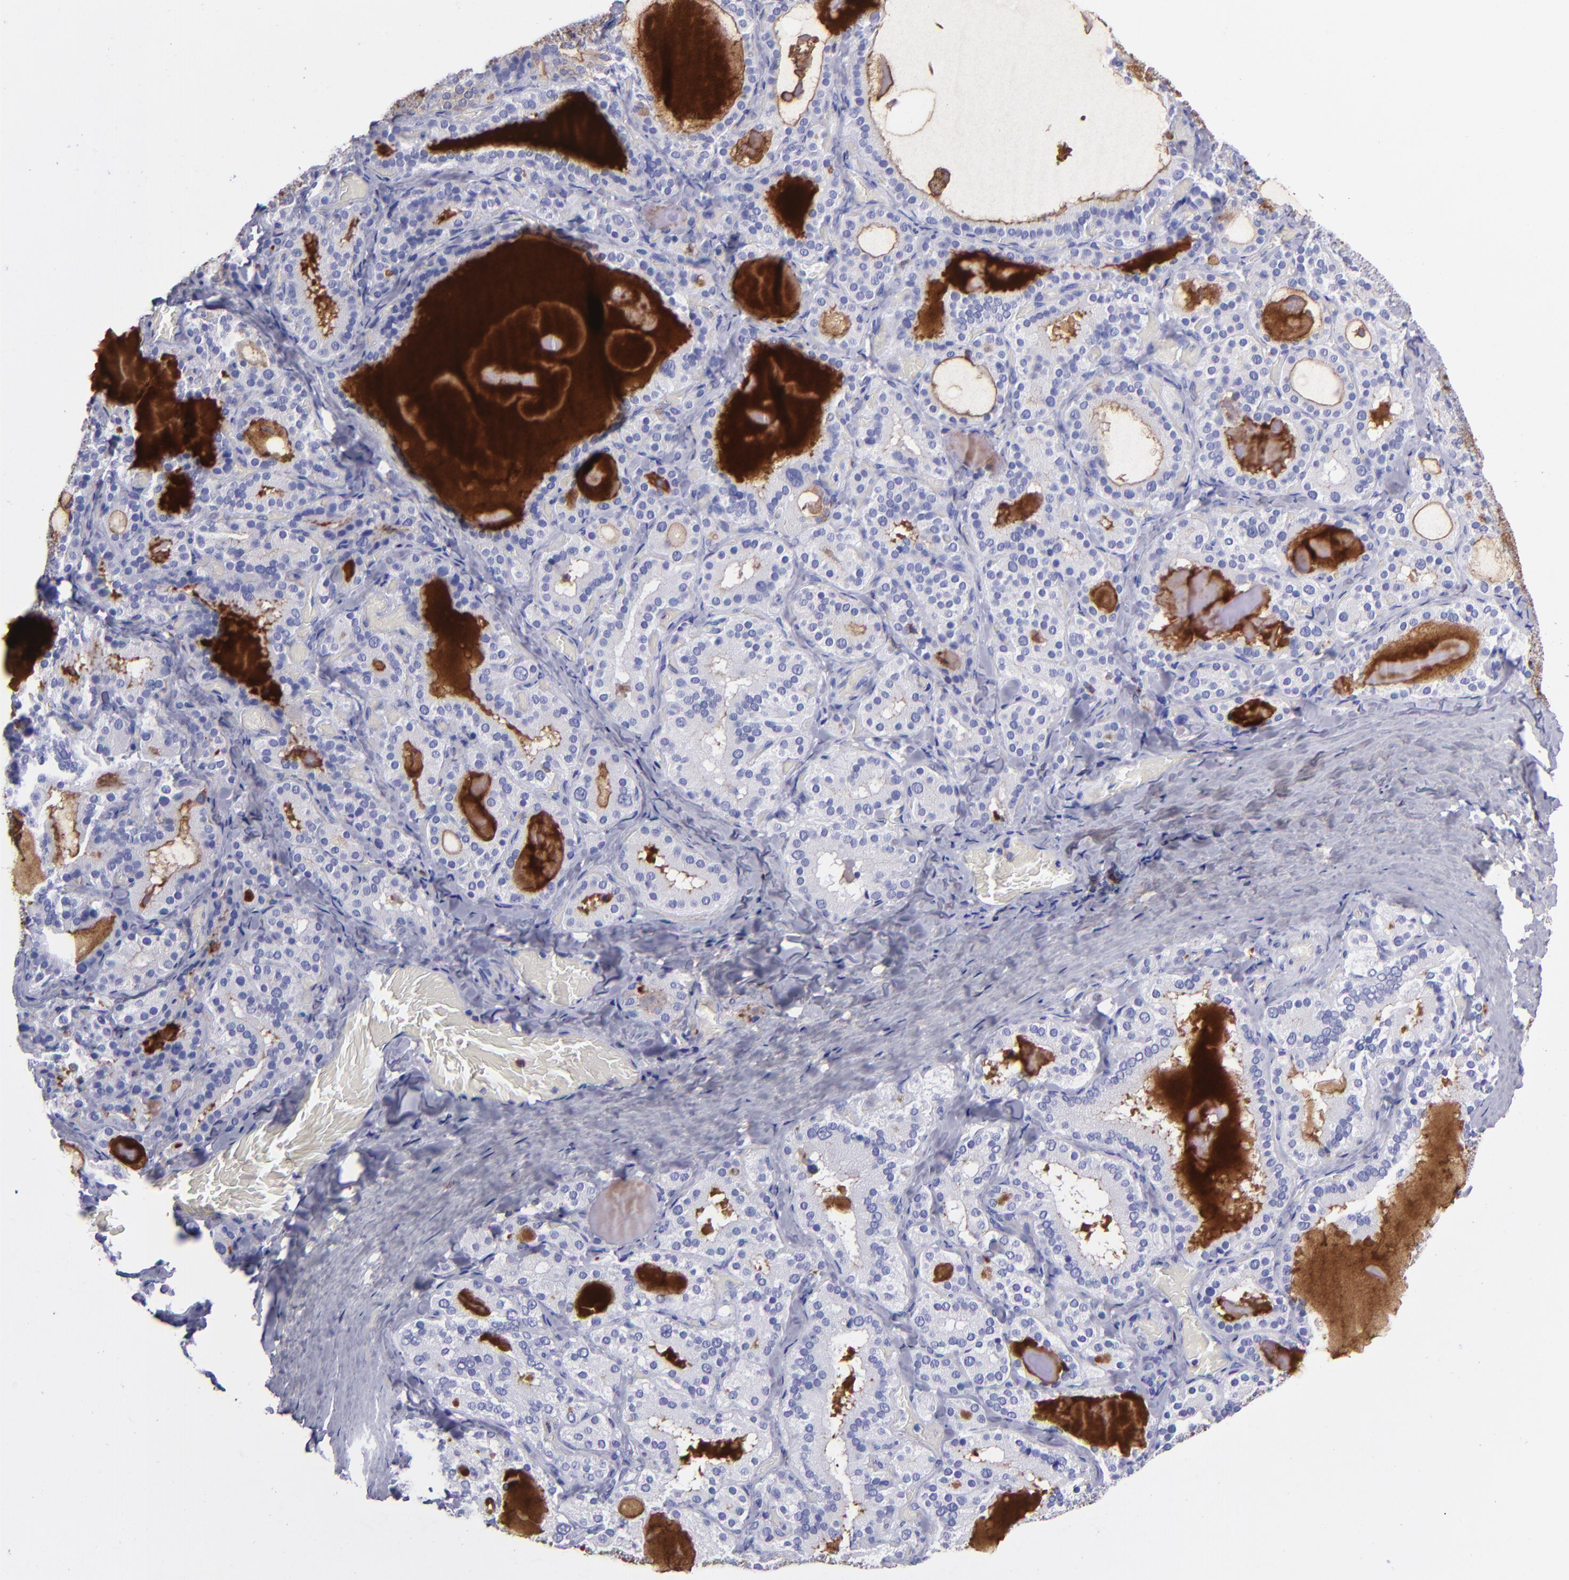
{"staining": {"intensity": "negative", "quantity": "none", "location": "none"}, "tissue": "thyroid gland", "cell_type": "Glandular cells", "image_type": "normal", "snomed": [{"axis": "morphology", "description": "Normal tissue, NOS"}, {"axis": "topography", "description": "Thyroid gland"}], "caption": "Protein analysis of normal thyroid gland displays no significant positivity in glandular cells.", "gene": "CD6", "patient": {"sex": "female", "age": 33}}